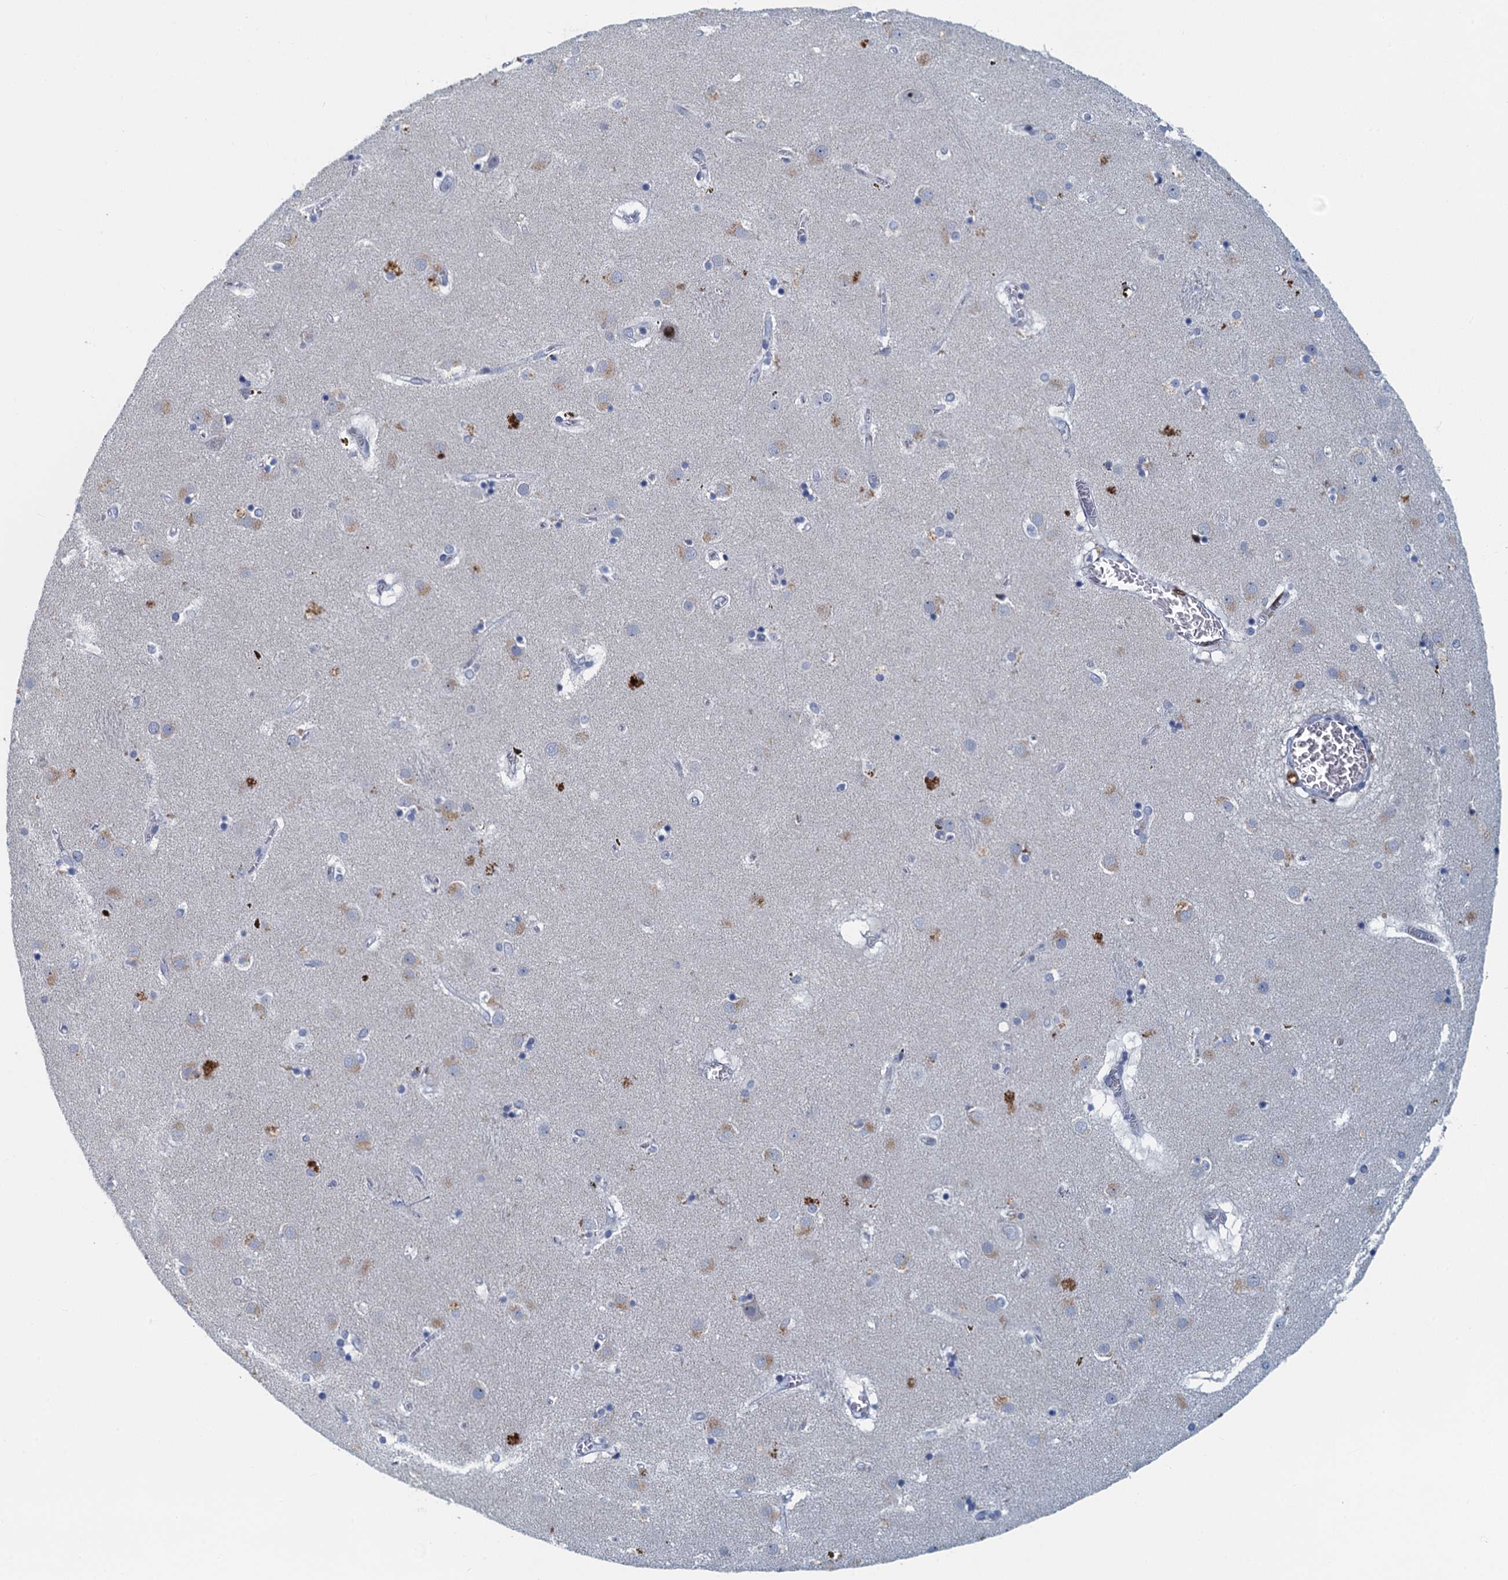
{"staining": {"intensity": "negative", "quantity": "none", "location": "none"}, "tissue": "caudate", "cell_type": "Glial cells", "image_type": "normal", "snomed": [{"axis": "morphology", "description": "Normal tissue, NOS"}, {"axis": "topography", "description": "Lateral ventricle wall"}], "caption": "IHC of normal human caudate shows no positivity in glial cells.", "gene": "ANKRD13D", "patient": {"sex": "male", "age": 70}}